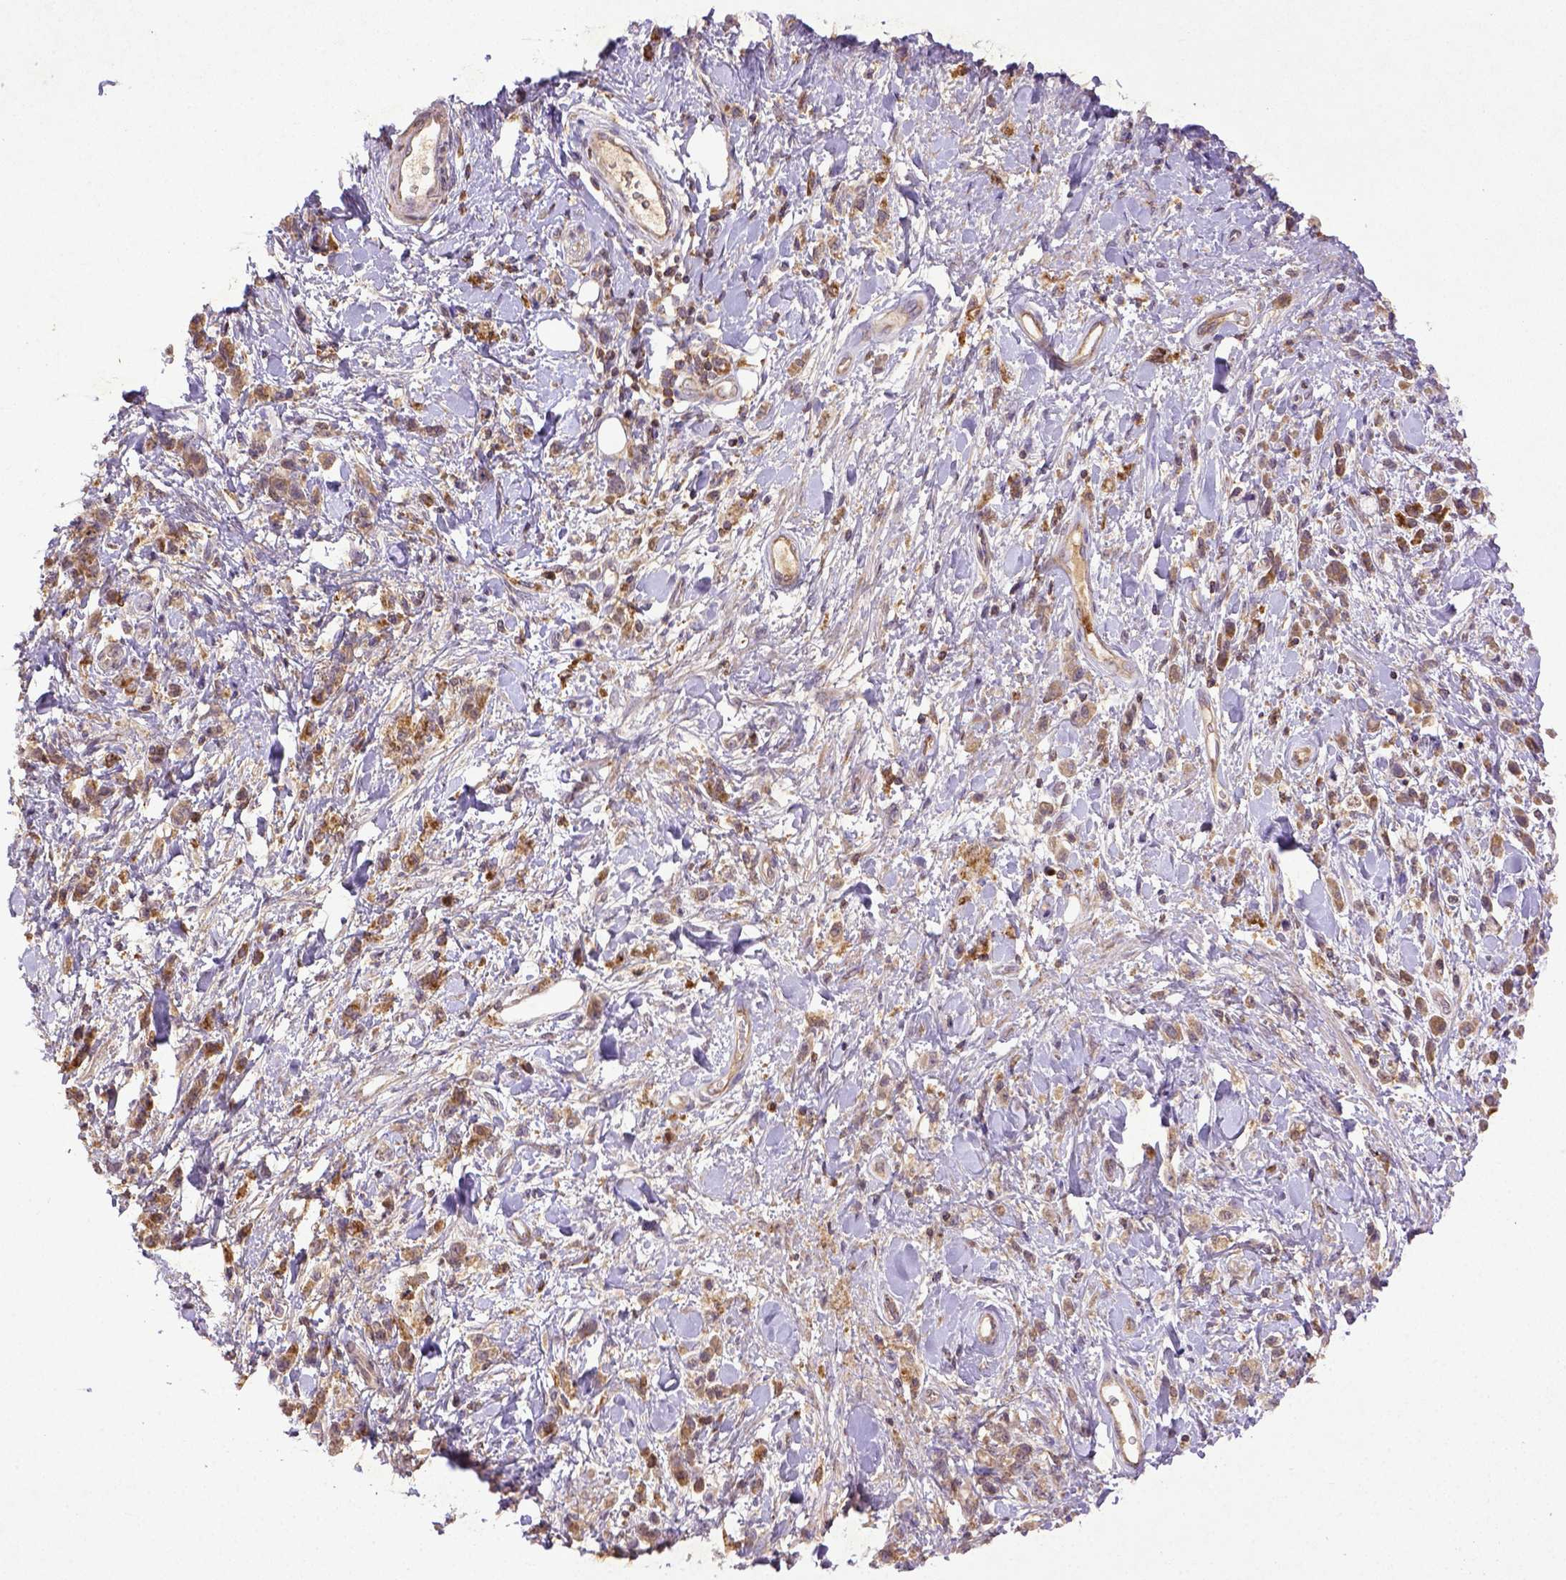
{"staining": {"intensity": "moderate", "quantity": ">75%", "location": "cytoplasmic/membranous"}, "tissue": "stomach cancer", "cell_type": "Tumor cells", "image_type": "cancer", "snomed": [{"axis": "morphology", "description": "Adenocarcinoma, NOS"}, {"axis": "topography", "description": "Stomach"}], "caption": "Immunohistochemical staining of adenocarcinoma (stomach) shows medium levels of moderate cytoplasmic/membranous positivity in about >75% of tumor cells.", "gene": "MT-CO1", "patient": {"sex": "male", "age": 77}}